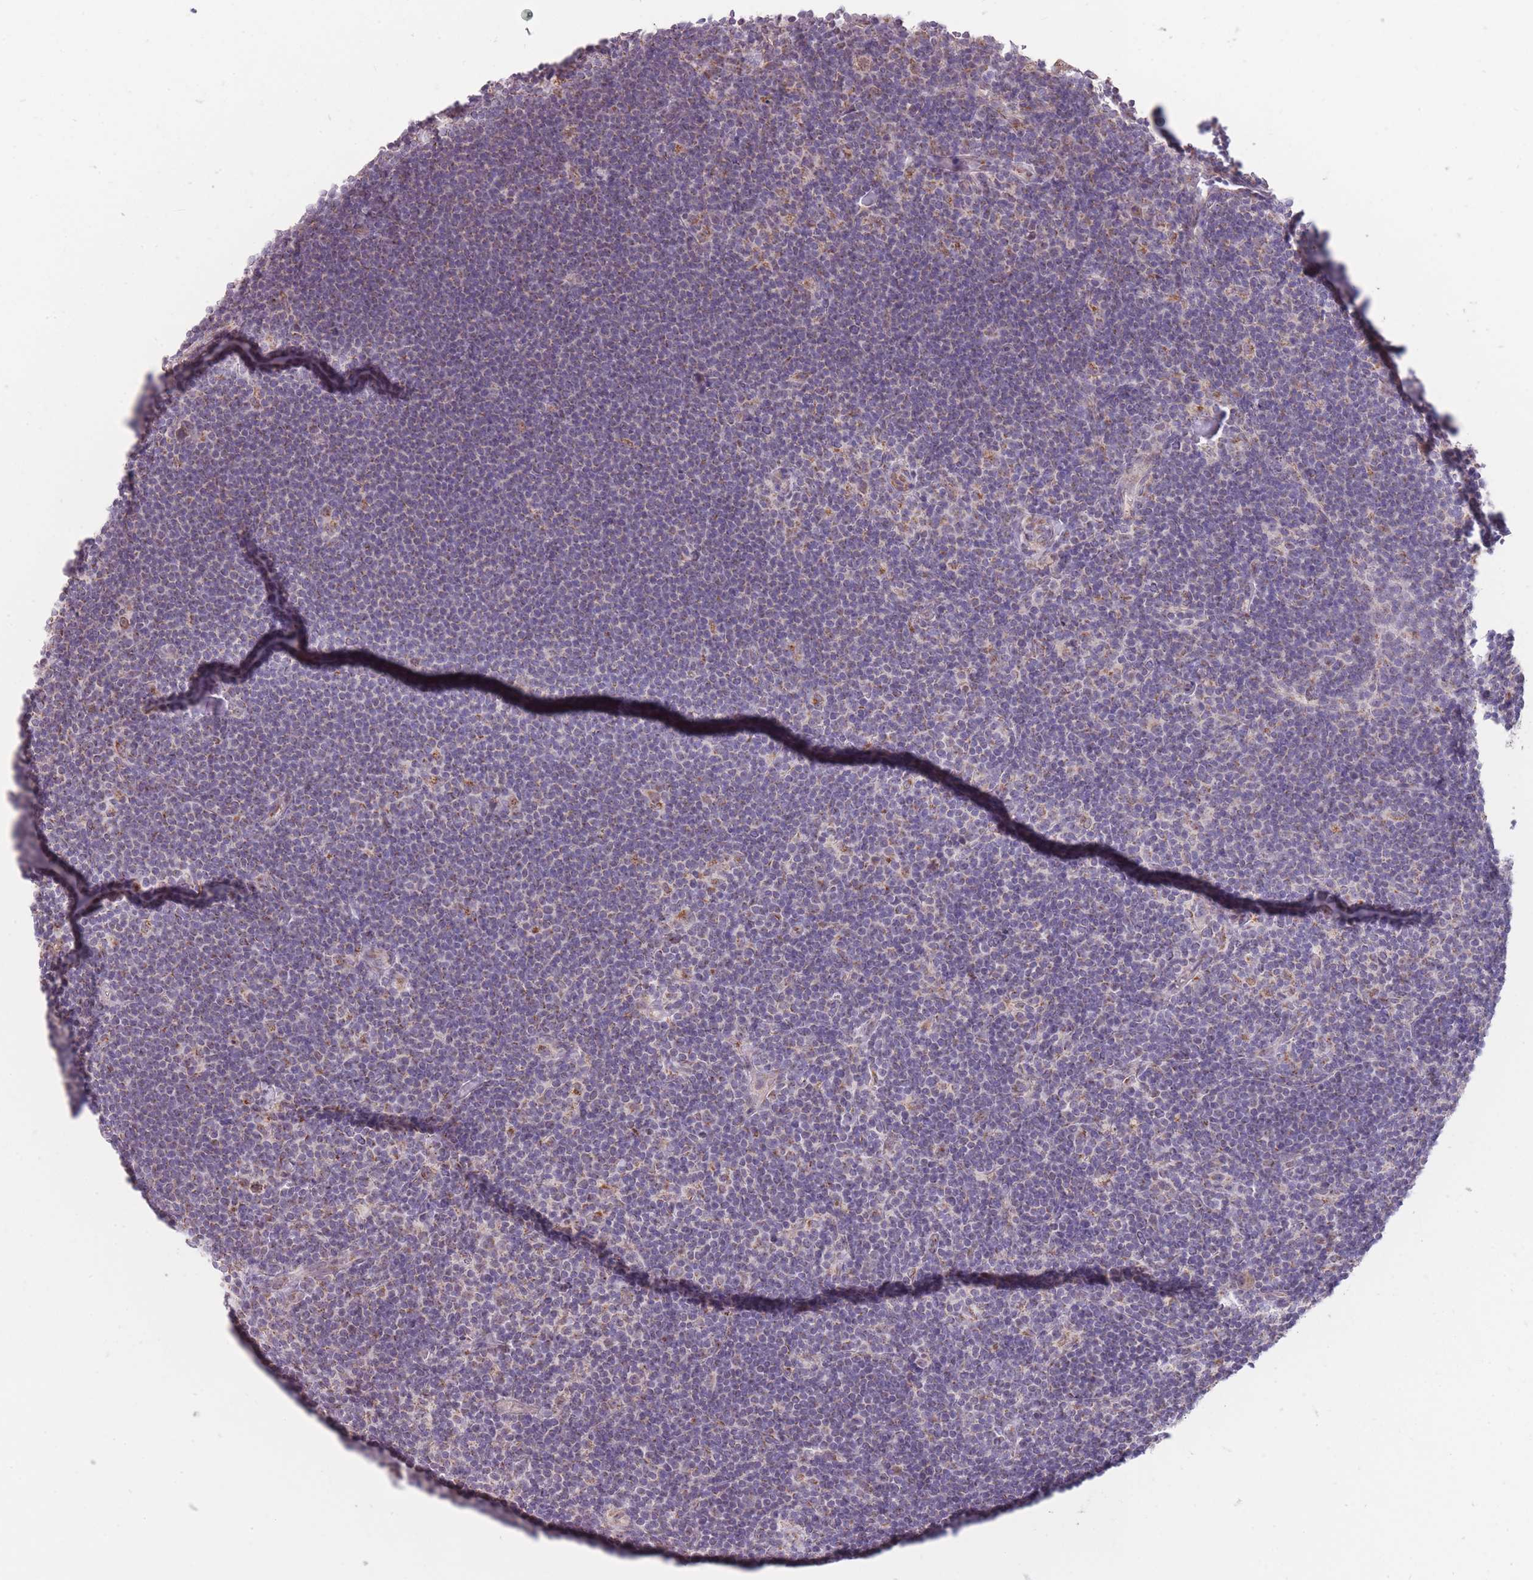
{"staining": {"intensity": "moderate", "quantity": "25%-75%", "location": "cytoplasmic/membranous"}, "tissue": "lymphoma", "cell_type": "Tumor cells", "image_type": "cancer", "snomed": [{"axis": "morphology", "description": "Hodgkin's disease, NOS"}, {"axis": "topography", "description": "Lymph node"}], "caption": "Human Hodgkin's disease stained with a brown dye shows moderate cytoplasmic/membranous positive staining in approximately 25%-75% of tumor cells.", "gene": "NELL1", "patient": {"sex": "female", "age": 57}}